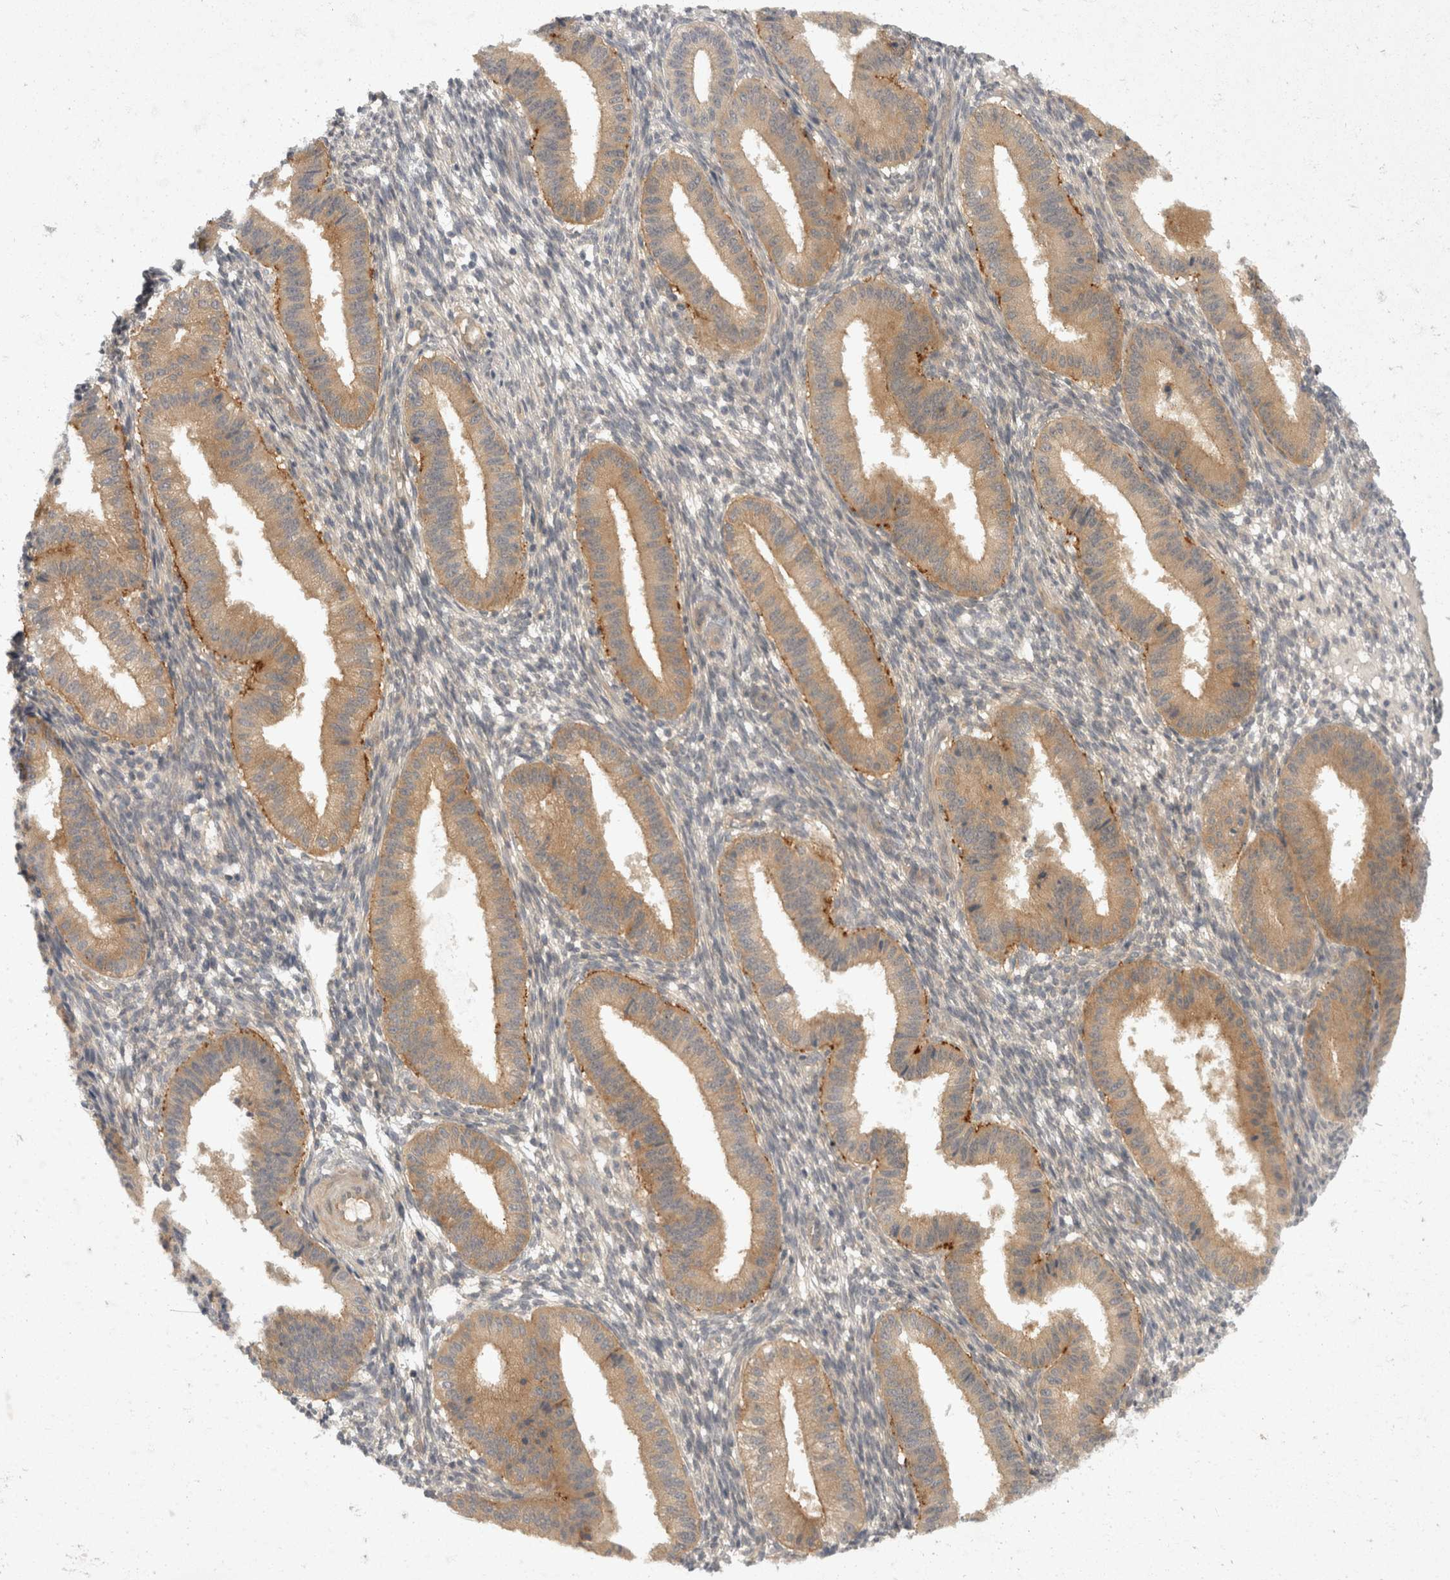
{"staining": {"intensity": "negative", "quantity": "none", "location": "none"}, "tissue": "endometrium", "cell_type": "Cells in endometrial stroma", "image_type": "normal", "snomed": [{"axis": "morphology", "description": "Normal tissue, NOS"}, {"axis": "topography", "description": "Endometrium"}], "caption": "Protein analysis of normal endometrium displays no significant staining in cells in endometrial stroma. (DAB immunohistochemistry with hematoxylin counter stain).", "gene": "TOM1L2", "patient": {"sex": "female", "age": 39}}